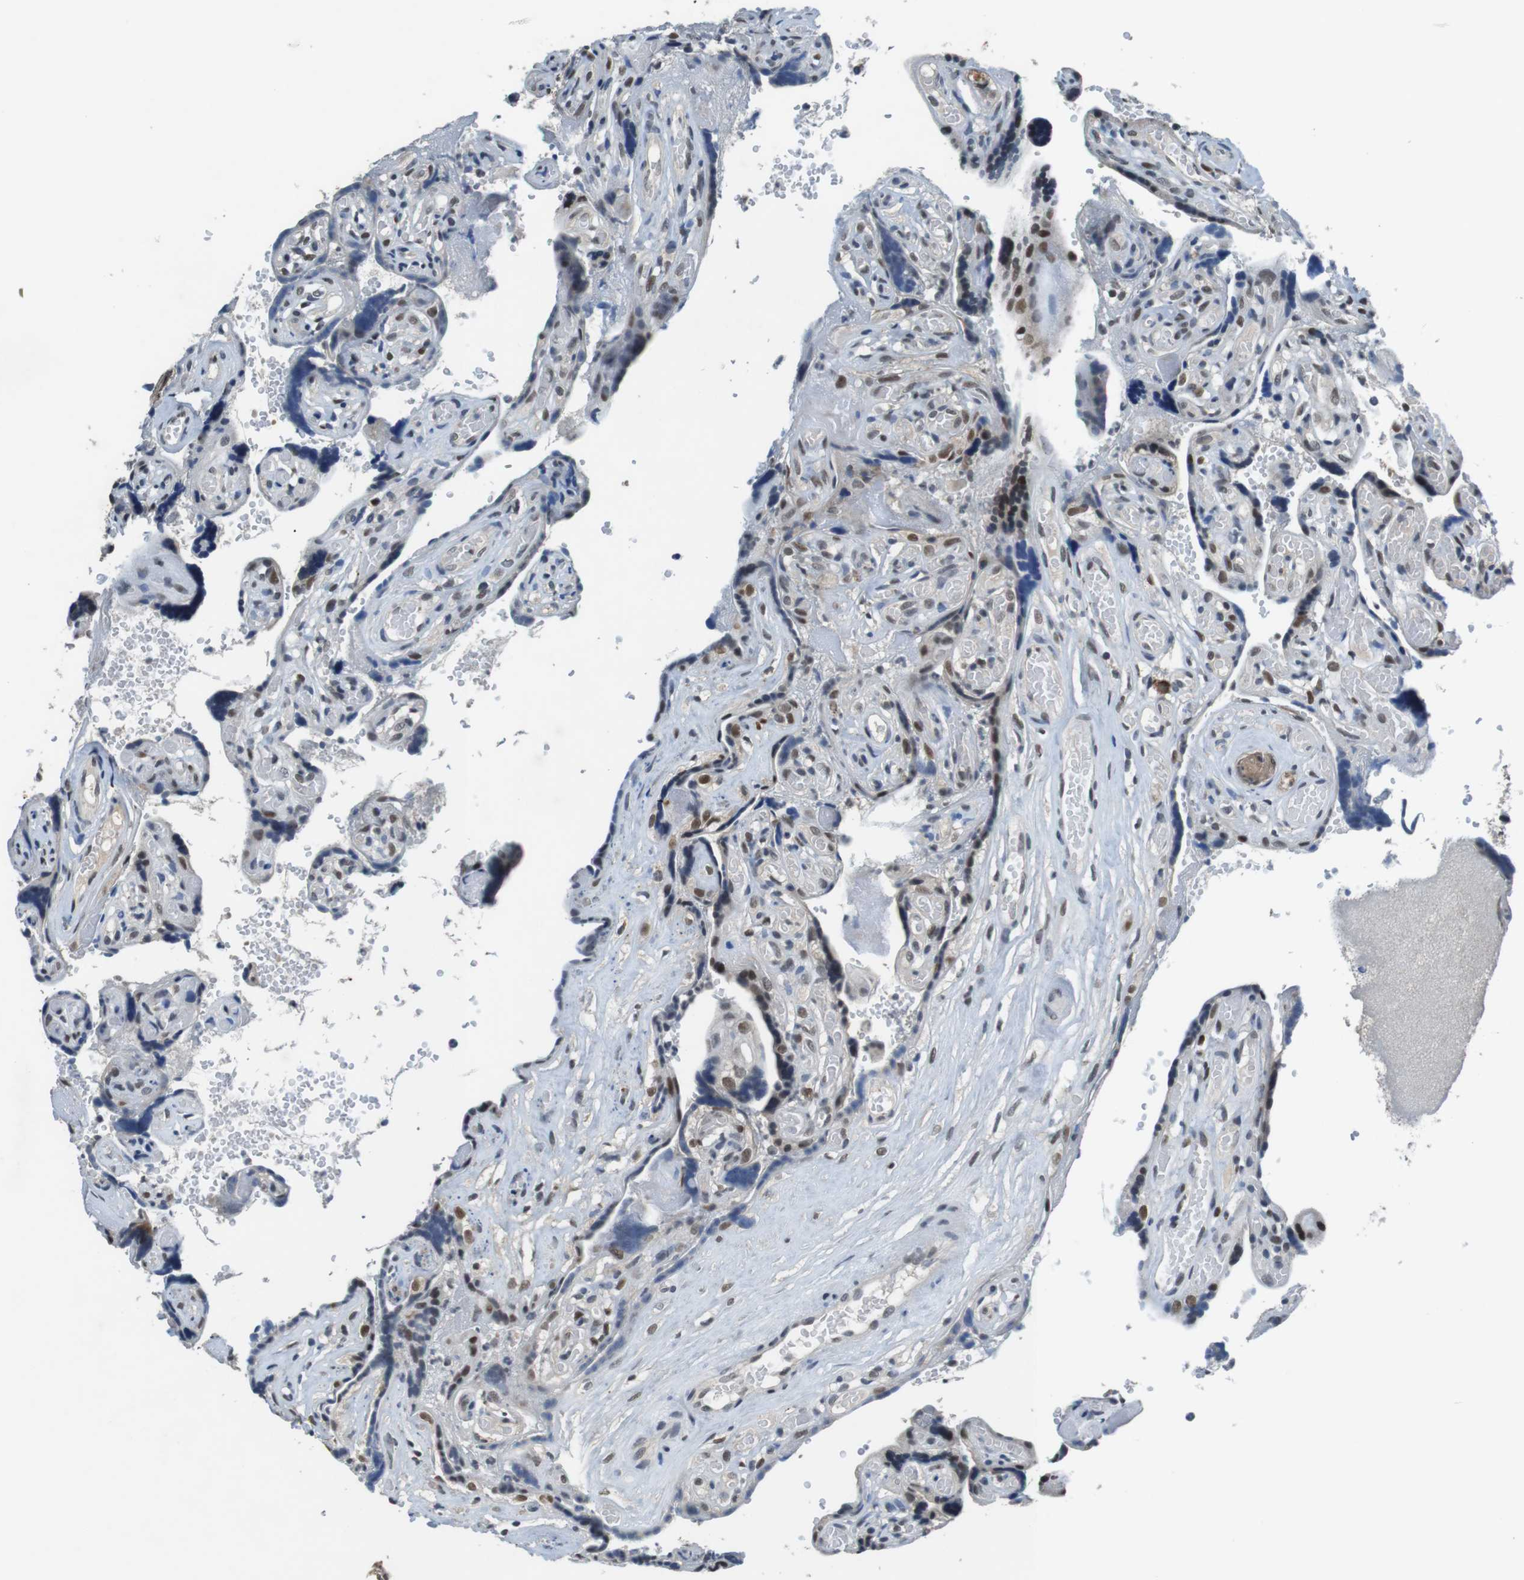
{"staining": {"intensity": "weak", "quantity": ">75%", "location": "nuclear"}, "tissue": "placenta", "cell_type": "Decidual cells", "image_type": "normal", "snomed": [{"axis": "morphology", "description": "Normal tissue, NOS"}, {"axis": "topography", "description": "Placenta"}], "caption": "IHC staining of normal placenta, which reveals low levels of weak nuclear staining in approximately >75% of decidual cells indicating weak nuclear protein positivity. The staining was performed using DAB (3,3'-diaminobenzidine) (brown) for protein detection and nuclei were counterstained in hematoxylin (blue).", "gene": "USP7", "patient": {"sex": "female", "age": 30}}